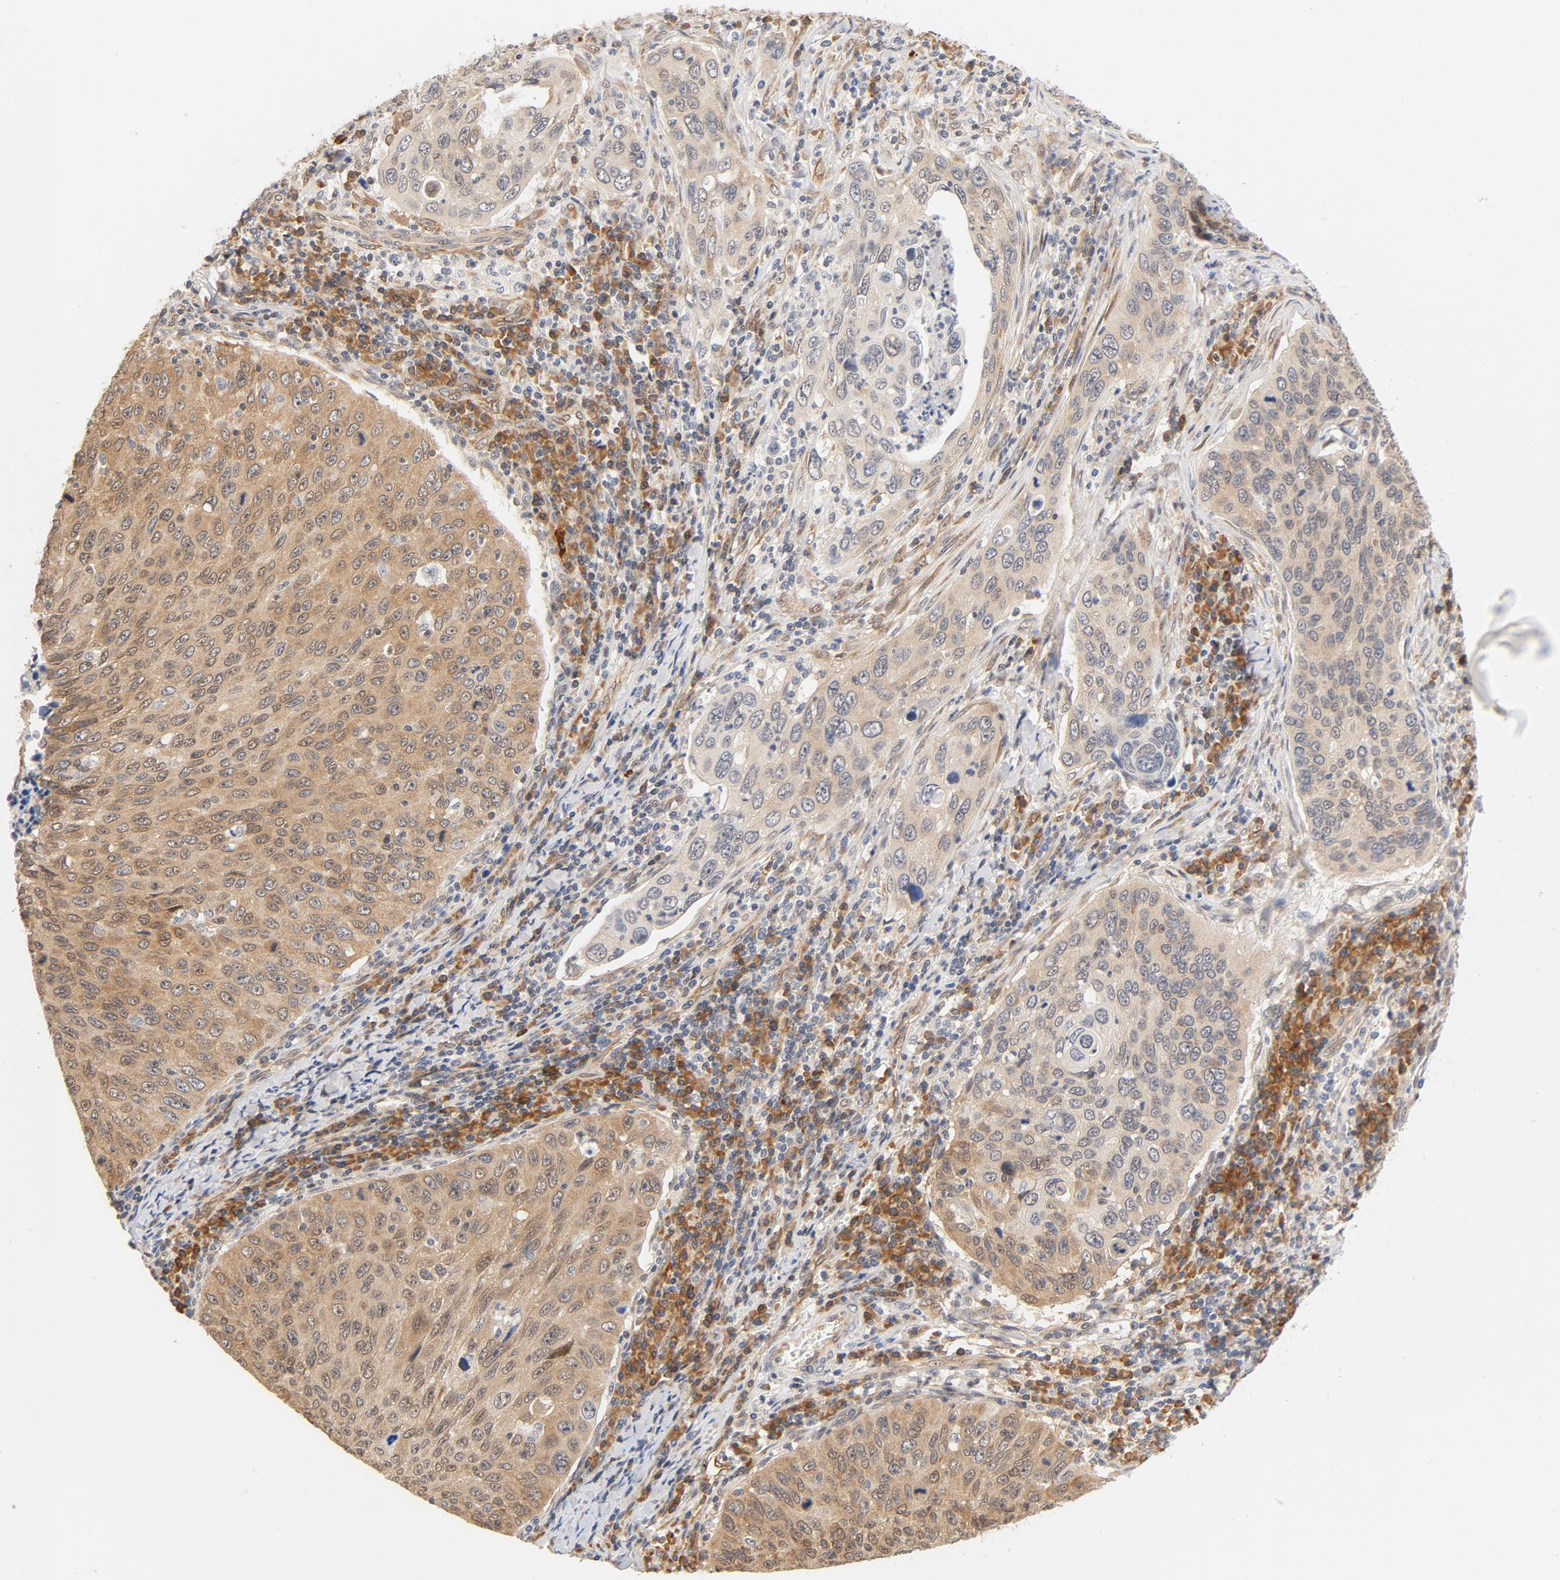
{"staining": {"intensity": "weak", "quantity": ">75%", "location": "cytoplasmic/membranous"}, "tissue": "cervical cancer", "cell_type": "Tumor cells", "image_type": "cancer", "snomed": [{"axis": "morphology", "description": "Squamous cell carcinoma, NOS"}, {"axis": "topography", "description": "Cervix"}], "caption": "Immunohistochemistry (IHC) of cervical squamous cell carcinoma displays low levels of weak cytoplasmic/membranous positivity in approximately >75% of tumor cells.", "gene": "EIF4E", "patient": {"sex": "female", "age": 53}}